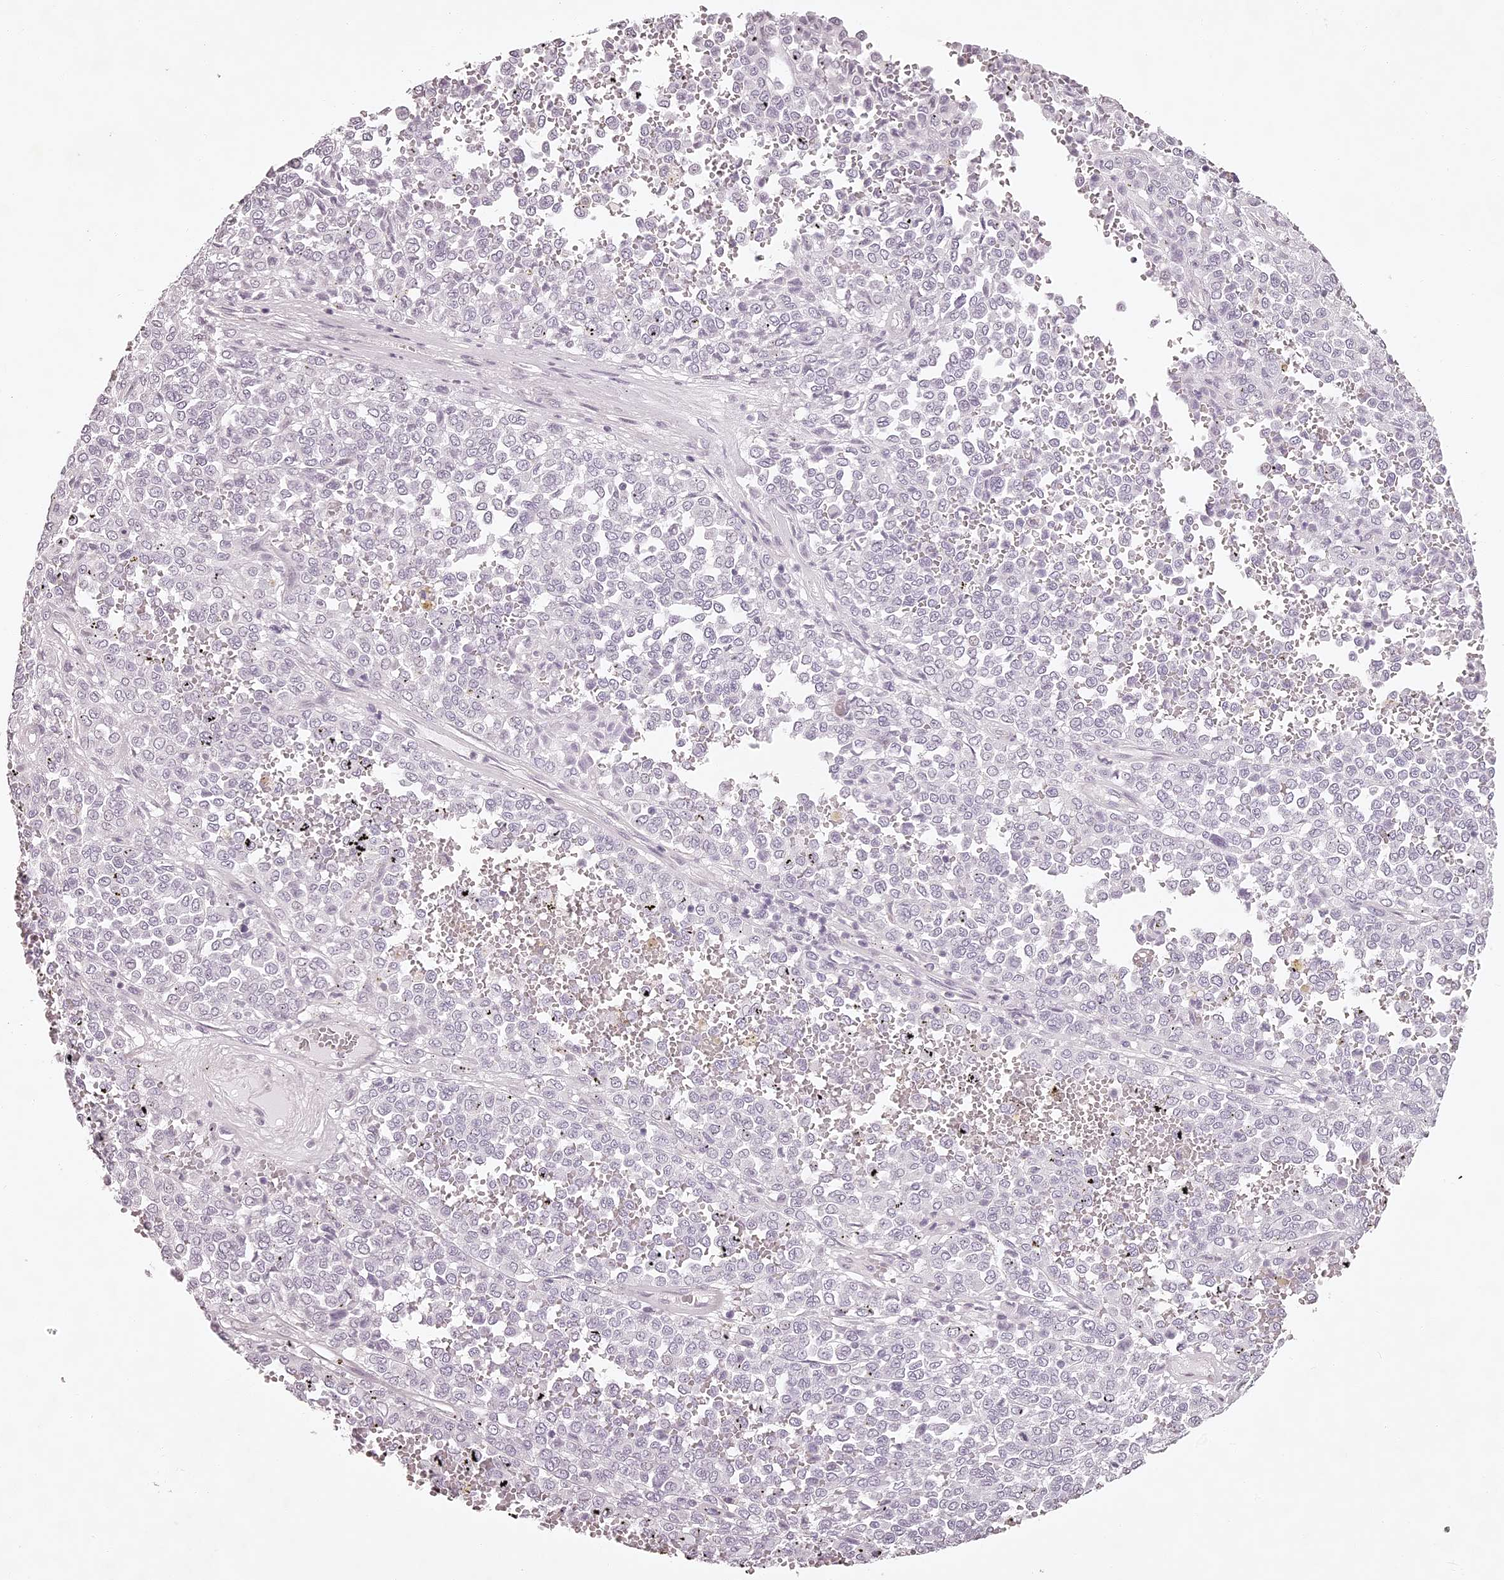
{"staining": {"intensity": "negative", "quantity": "none", "location": "none"}, "tissue": "melanoma", "cell_type": "Tumor cells", "image_type": "cancer", "snomed": [{"axis": "morphology", "description": "Malignant melanoma, Metastatic site"}, {"axis": "topography", "description": "Pancreas"}], "caption": "This is a photomicrograph of immunohistochemistry staining of malignant melanoma (metastatic site), which shows no expression in tumor cells. Brightfield microscopy of immunohistochemistry (IHC) stained with DAB (3,3'-diaminobenzidine) (brown) and hematoxylin (blue), captured at high magnification.", "gene": "ELAPOR1", "patient": {"sex": "female", "age": 30}}